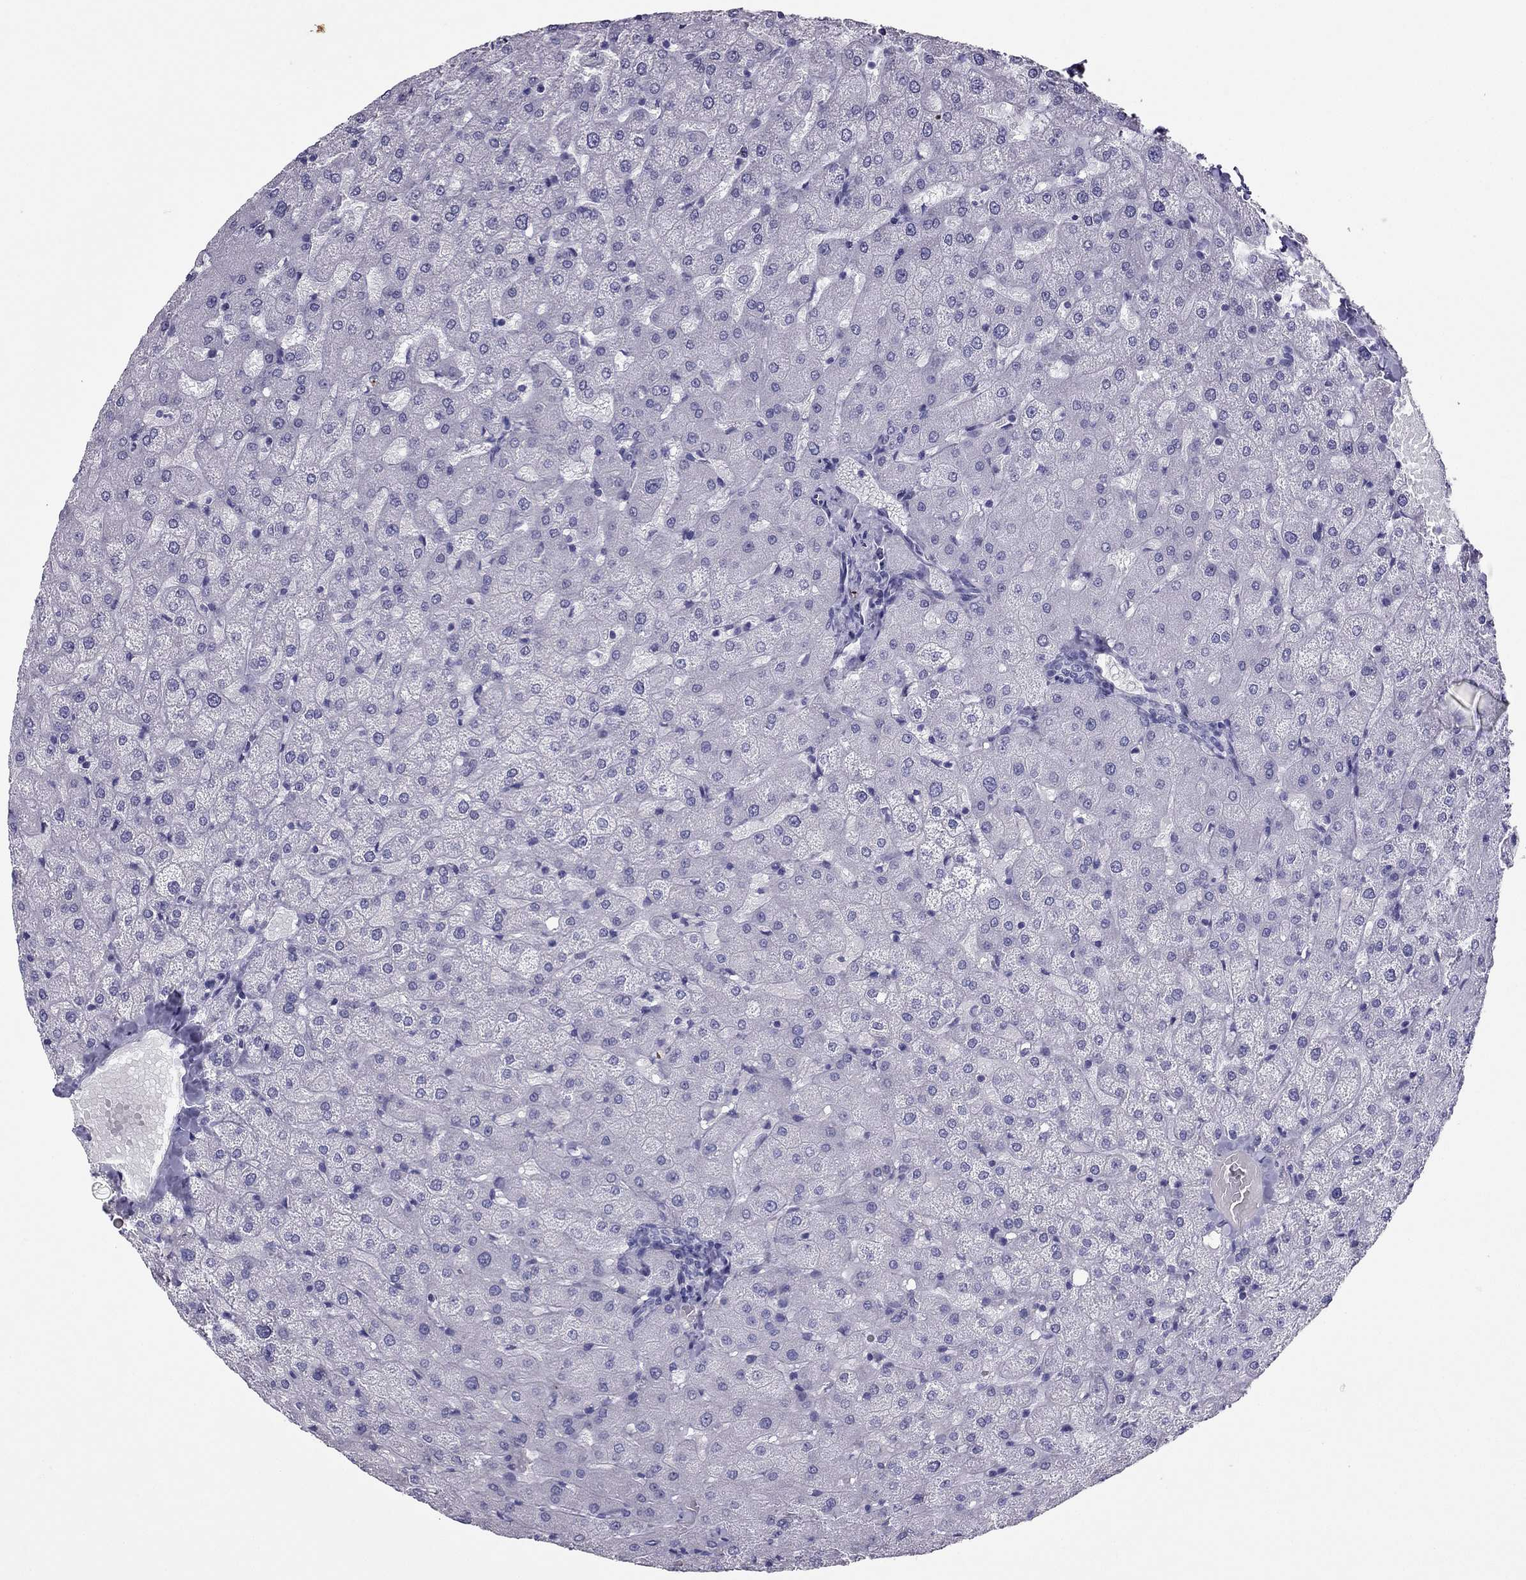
{"staining": {"intensity": "negative", "quantity": "none", "location": "none"}, "tissue": "liver", "cell_type": "Cholangiocytes", "image_type": "normal", "snomed": [{"axis": "morphology", "description": "Normal tissue, NOS"}, {"axis": "topography", "description": "Liver"}], "caption": "Immunohistochemistry (IHC) histopathology image of normal liver: liver stained with DAB shows no significant protein expression in cholangiocytes.", "gene": "PDE6A", "patient": {"sex": "female", "age": 50}}